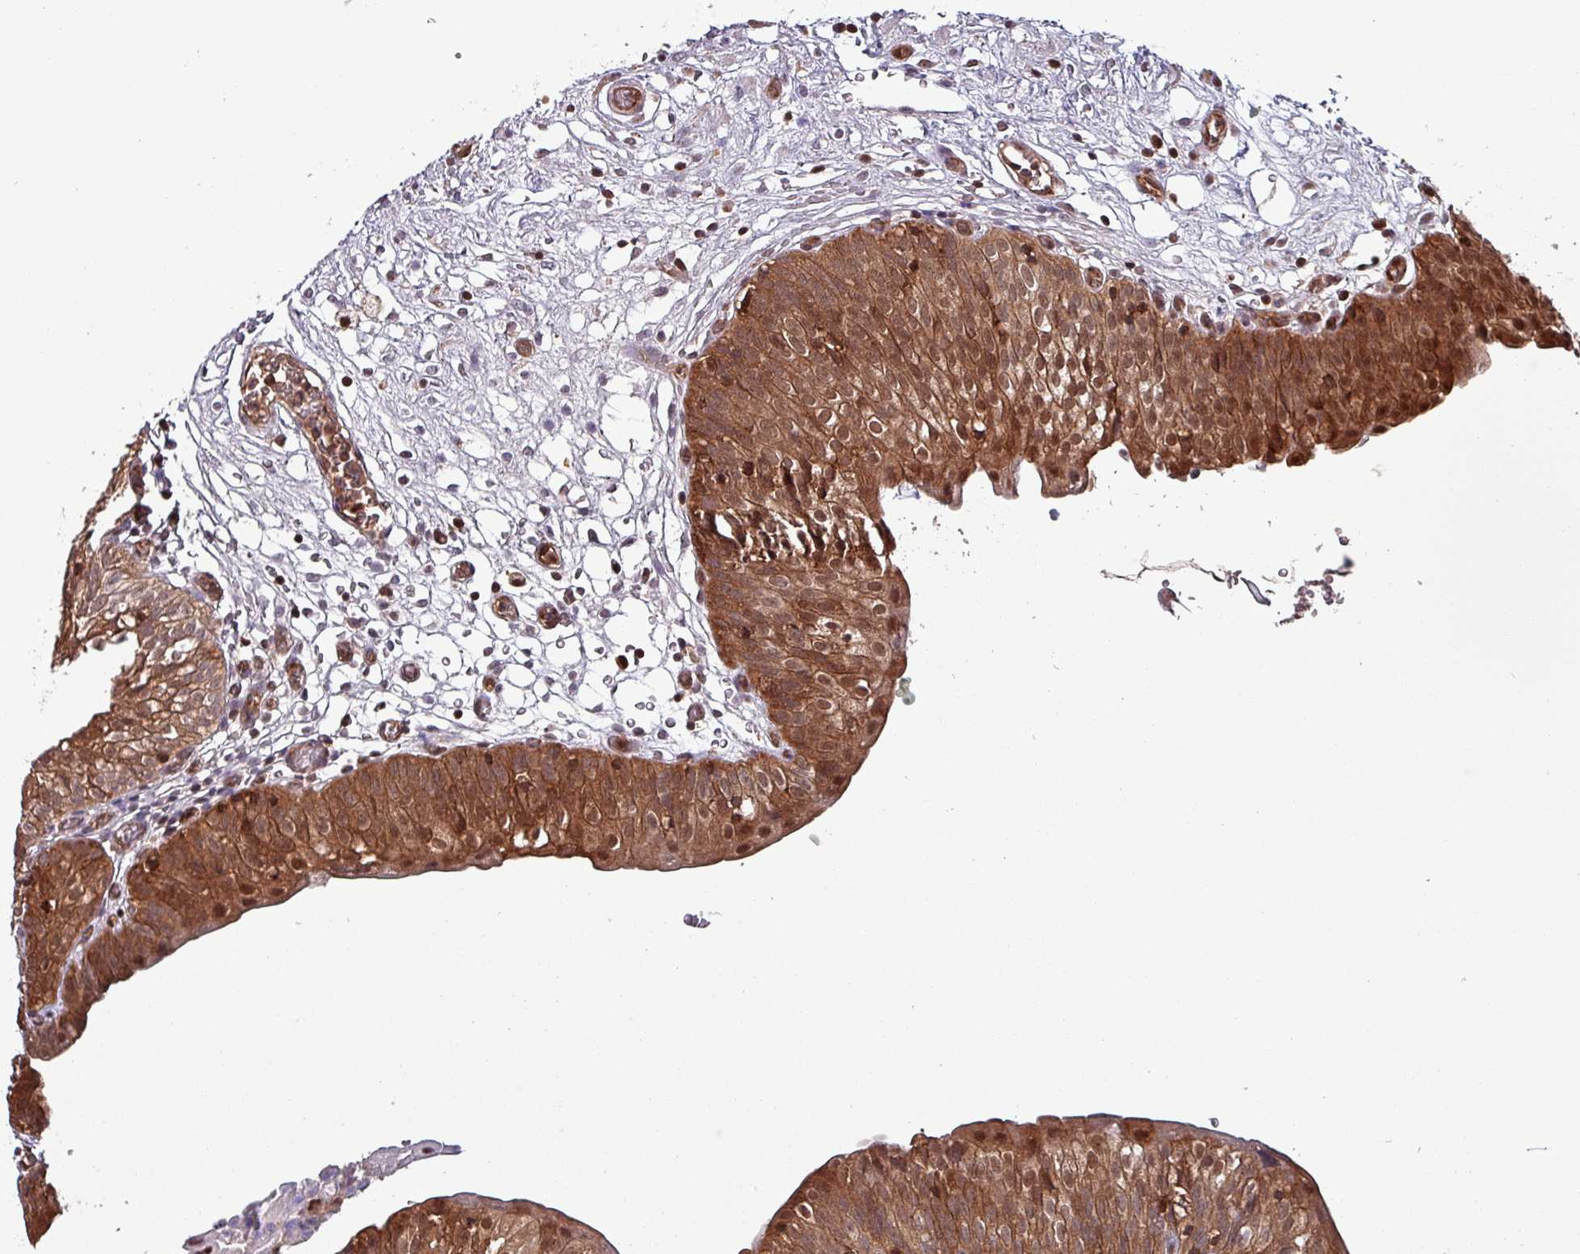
{"staining": {"intensity": "strong", "quantity": ">75%", "location": "cytoplasmic/membranous,nuclear"}, "tissue": "urinary bladder", "cell_type": "Urothelial cells", "image_type": "normal", "snomed": [{"axis": "morphology", "description": "Normal tissue, NOS"}, {"axis": "topography", "description": "Urinary bladder"}], "caption": "IHC staining of benign urinary bladder, which exhibits high levels of strong cytoplasmic/membranous,nuclear staining in about >75% of urothelial cells indicating strong cytoplasmic/membranous,nuclear protein expression. The staining was performed using DAB (brown) for protein detection and nuclei were counterstained in hematoxylin (blue).", "gene": "PSMB8", "patient": {"sex": "male", "age": 55}}